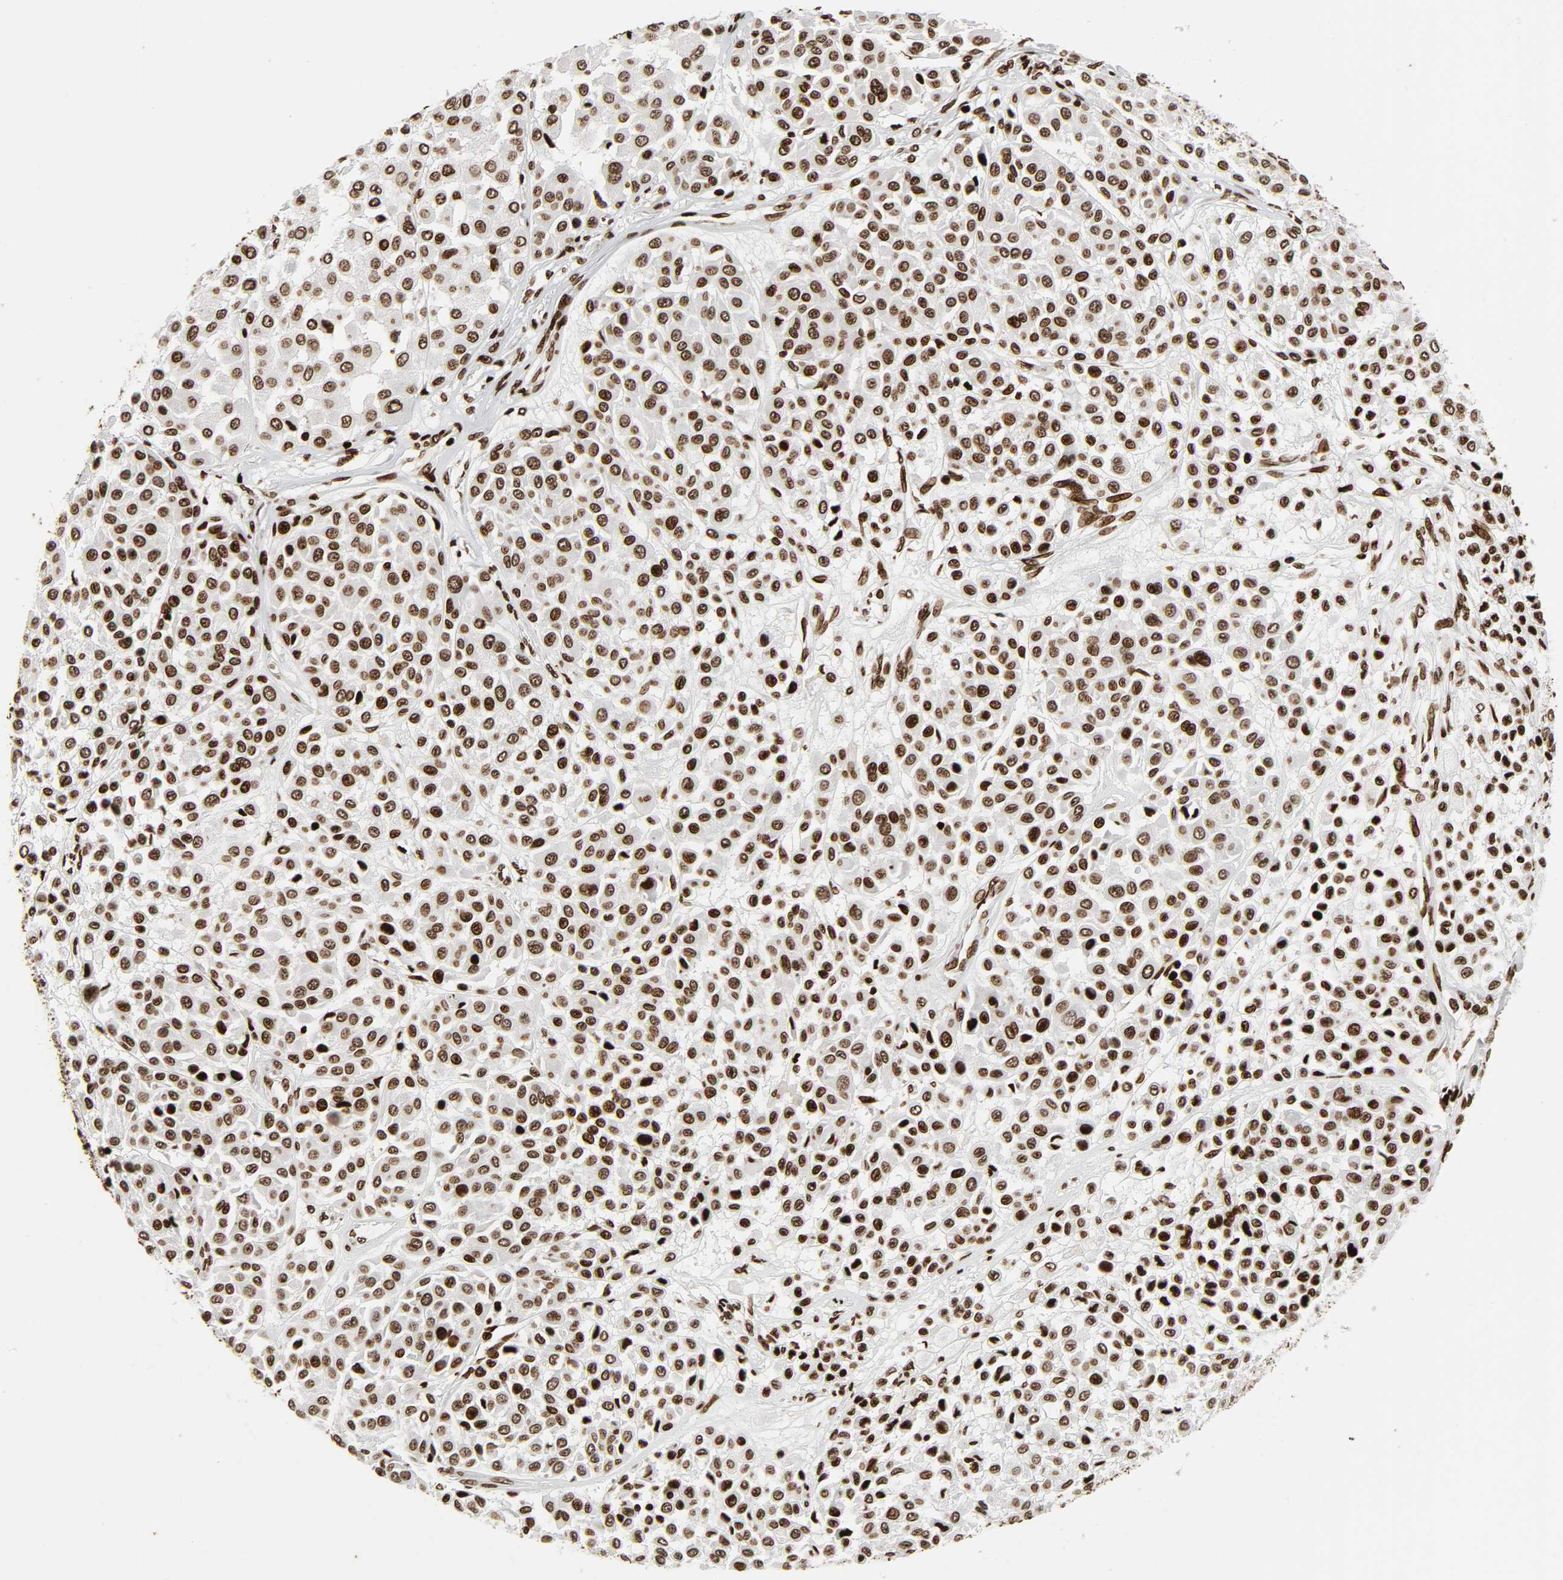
{"staining": {"intensity": "strong", "quantity": ">75%", "location": "nuclear"}, "tissue": "melanoma", "cell_type": "Tumor cells", "image_type": "cancer", "snomed": [{"axis": "morphology", "description": "Malignant melanoma, Metastatic site"}, {"axis": "topography", "description": "Soft tissue"}], "caption": "Malignant melanoma (metastatic site) was stained to show a protein in brown. There is high levels of strong nuclear positivity in approximately >75% of tumor cells.", "gene": "RXRA", "patient": {"sex": "male", "age": 41}}